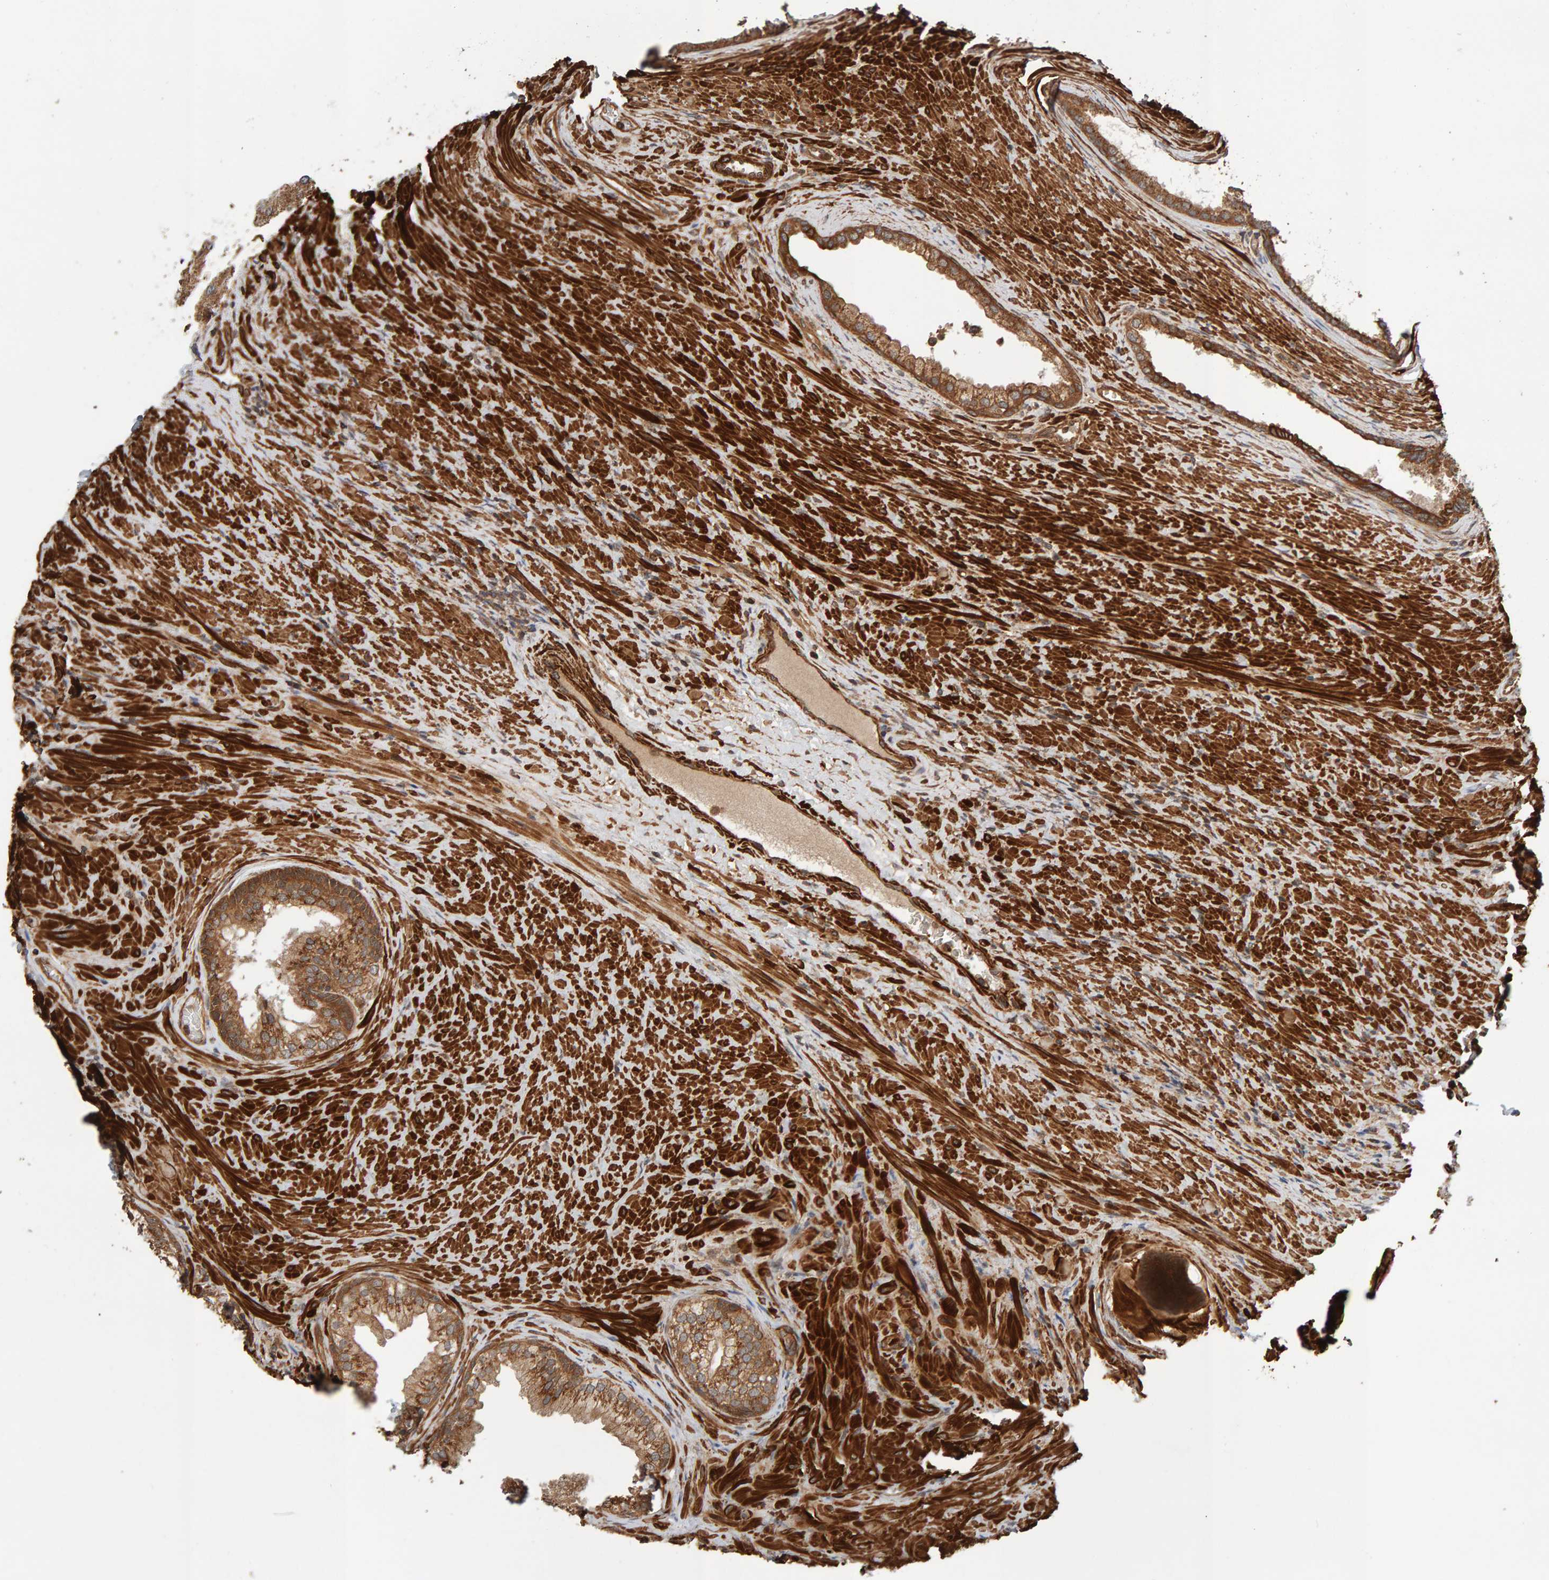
{"staining": {"intensity": "moderate", "quantity": ">75%", "location": "cytoplasmic/membranous"}, "tissue": "prostate", "cell_type": "Glandular cells", "image_type": "normal", "snomed": [{"axis": "morphology", "description": "Normal tissue, NOS"}, {"axis": "topography", "description": "Prostate"}], "caption": "Protein staining exhibits moderate cytoplasmic/membranous positivity in about >75% of glandular cells in unremarkable prostate. (brown staining indicates protein expression, while blue staining denotes nuclei).", "gene": "SYNRG", "patient": {"sex": "male", "age": 76}}